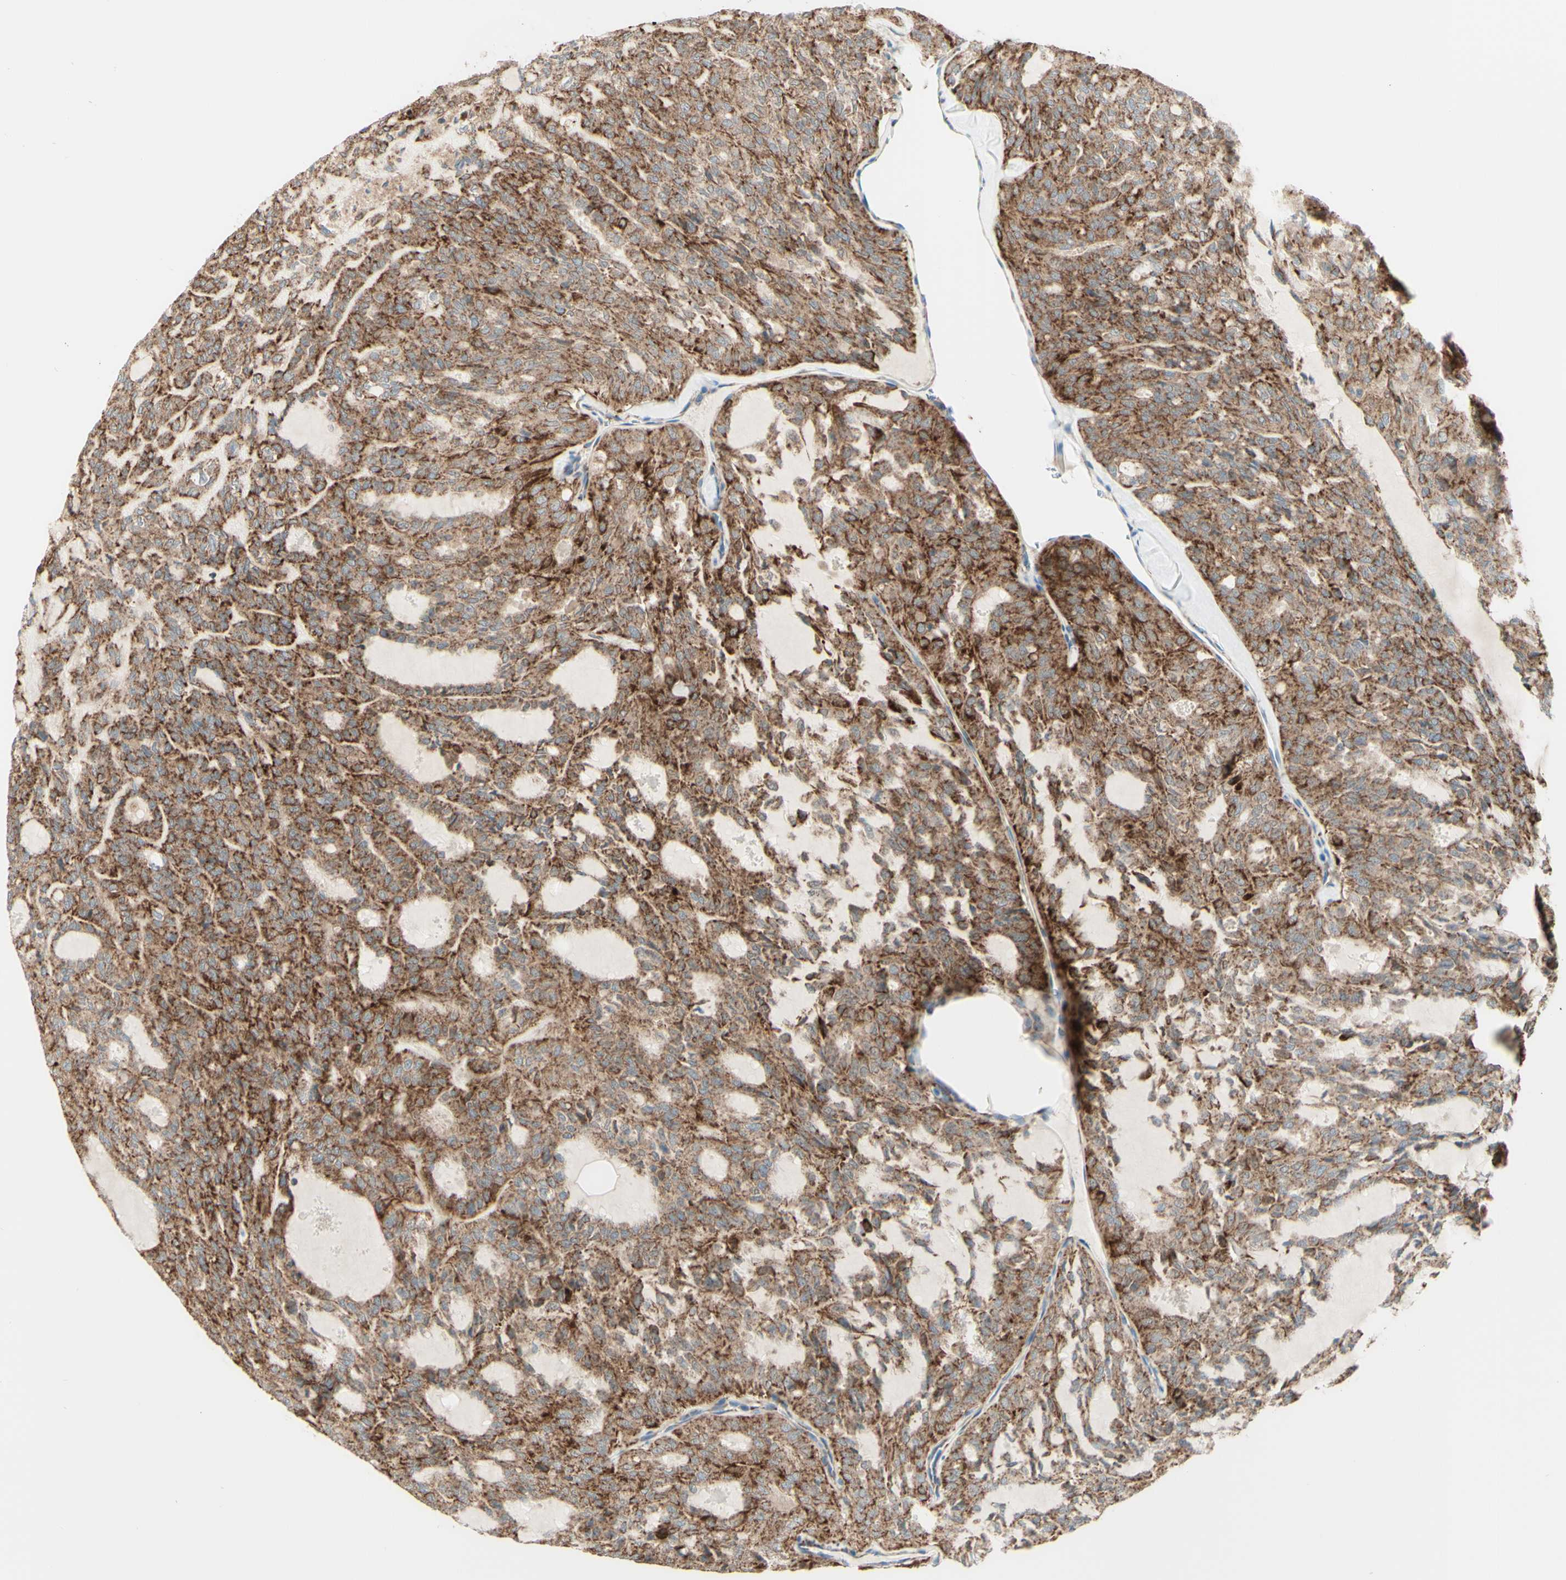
{"staining": {"intensity": "moderate", "quantity": ">75%", "location": "cytoplasmic/membranous"}, "tissue": "thyroid cancer", "cell_type": "Tumor cells", "image_type": "cancer", "snomed": [{"axis": "morphology", "description": "Follicular adenoma carcinoma, NOS"}, {"axis": "topography", "description": "Thyroid gland"}], "caption": "The histopathology image reveals staining of follicular adenoma carcinoma (thyroid), revealing moderate cytoplasmic/membranous protein positivity (brown color) within tumor cells.", "gene": "ARMC10", "patient": {"sex": "male", "age": 75}}